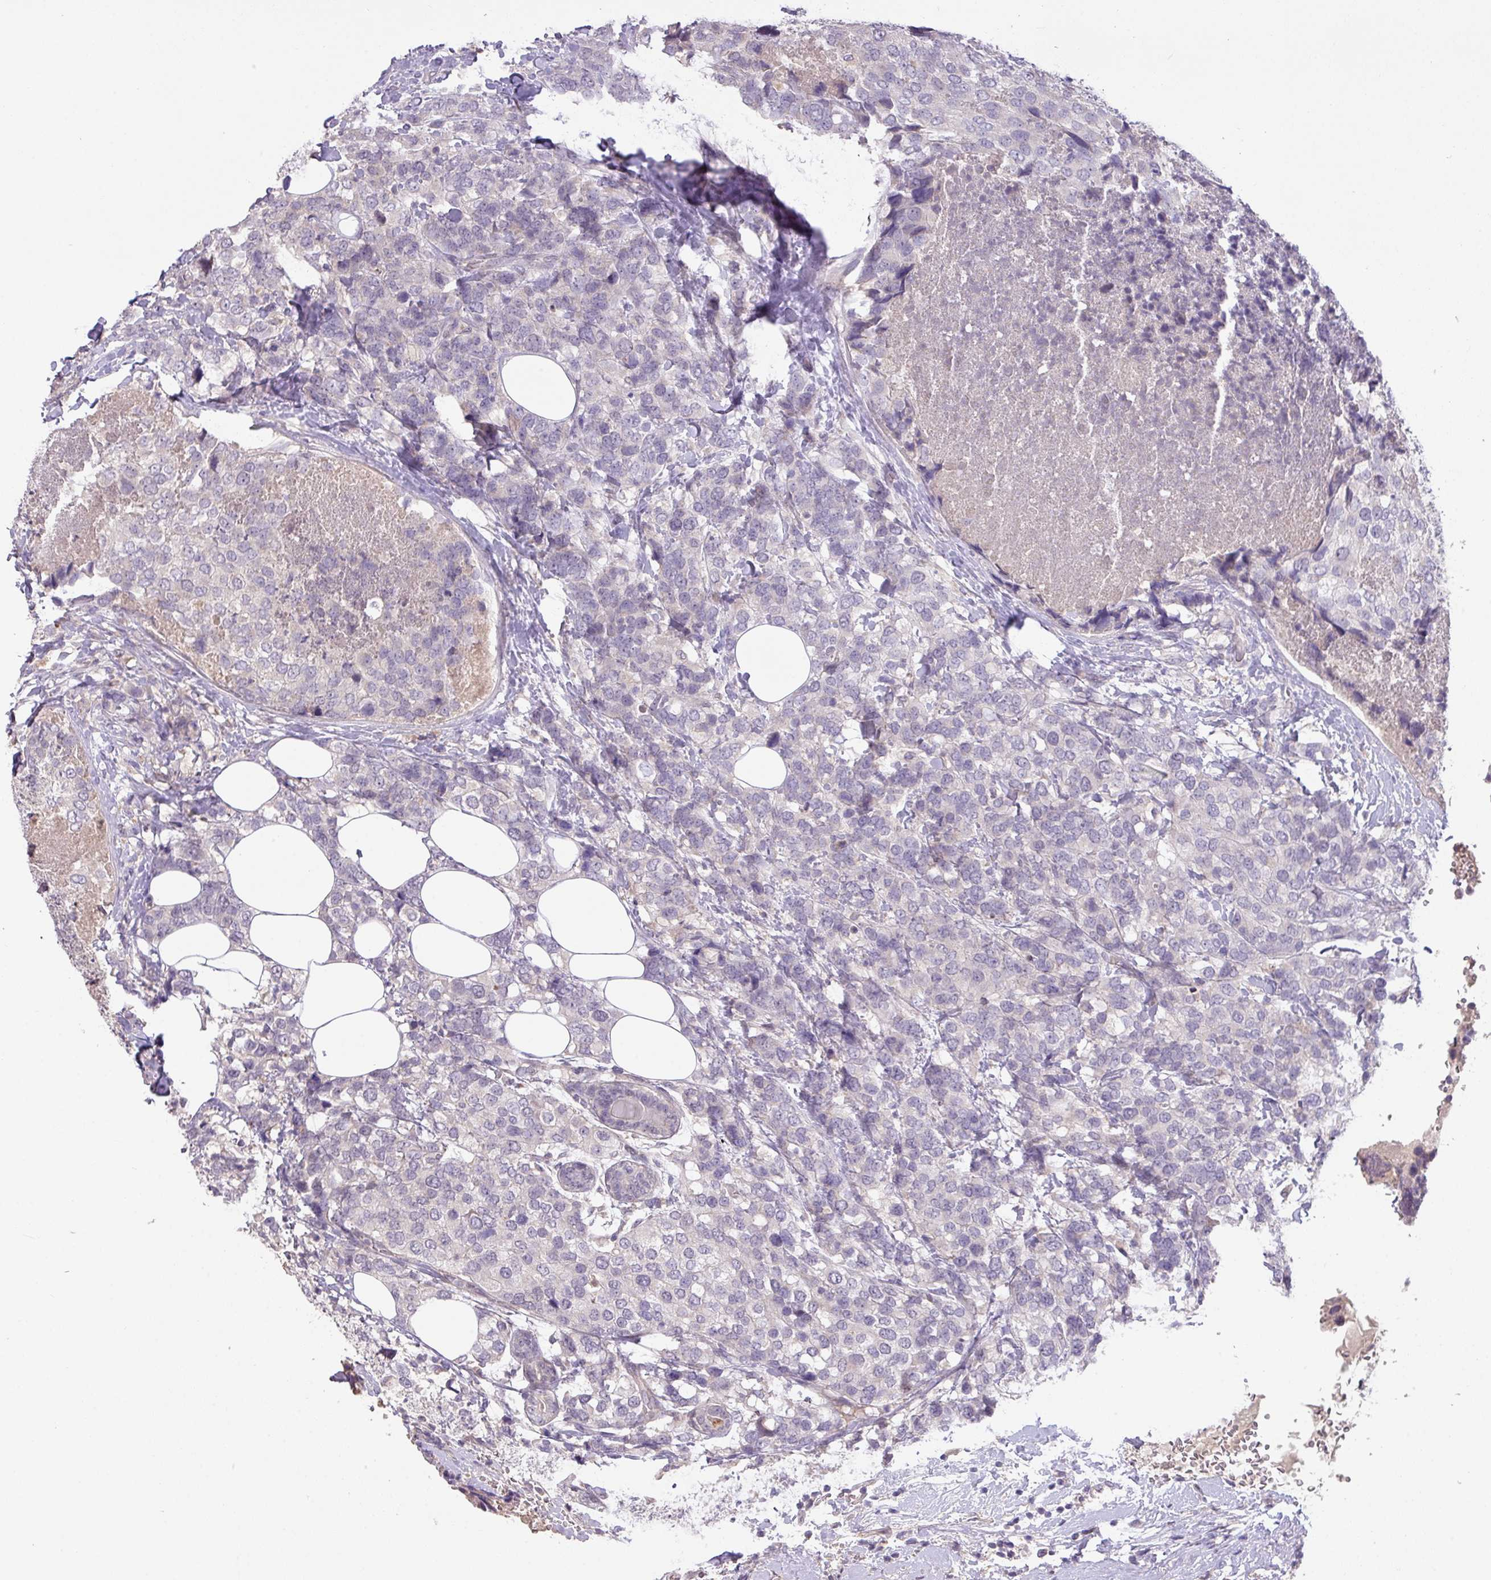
{"staining": {"intensity": "negative", "quantity": "none", "location": "none"}, "tissue": "breast cancer", "cell_type": "Tumor cells", "image_type": "cancer", "snomed": [{"axis": "morphology", "description": "Lobular carcinoma"}, {"axis": "topography", "description": "Breast"}], "caption": "Breast lobular carcinoma was stained to show a protein in brown. There is no significant positivity in tumor cells.", "gene": "PRADC1", "patient": {"sex": "female", "age": 59}}